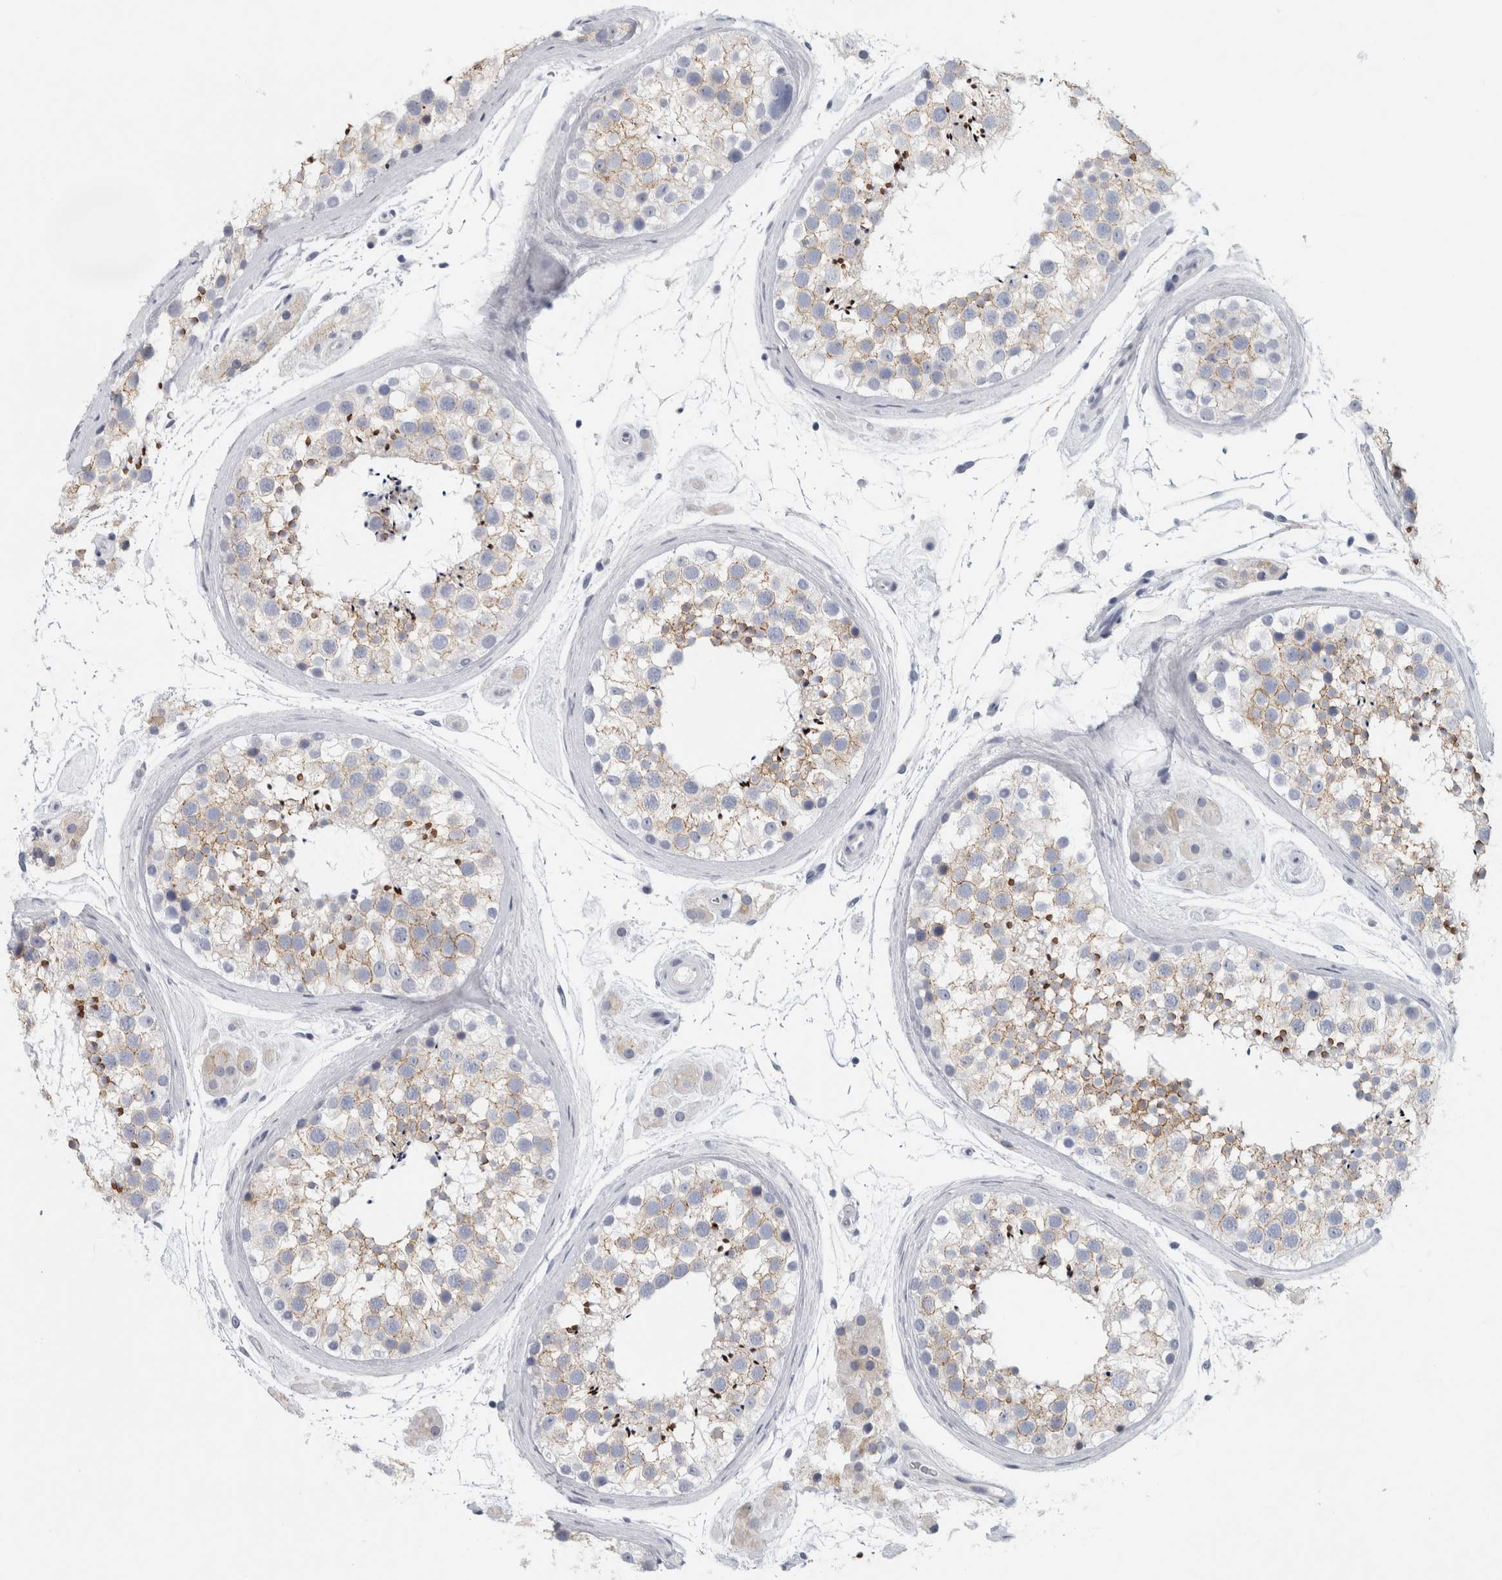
{"staining": {"intensity": "moderate", "quantity": "25%-75%", "location": "cytoplasmic/membranous"}, "tissue": "testis", "cell_type": "Cells in seminiferous ducts", "image_type": "normal", "snomed": [{"axis": "morphology", "description": "Normal tissue, NOS"}, {"axis": "topography", "description": "Testis"}], "caption": "Testis stained with DAB IHC reveals medium levels of moderate cytoplasmic/membranous positivity in about 25%-75% of cells in seminiferous ducts. (IHC, brightfield microscopy, high magnification).", "gene": "B3GNT3", "patient": {"sex": "male", "age": 46}}